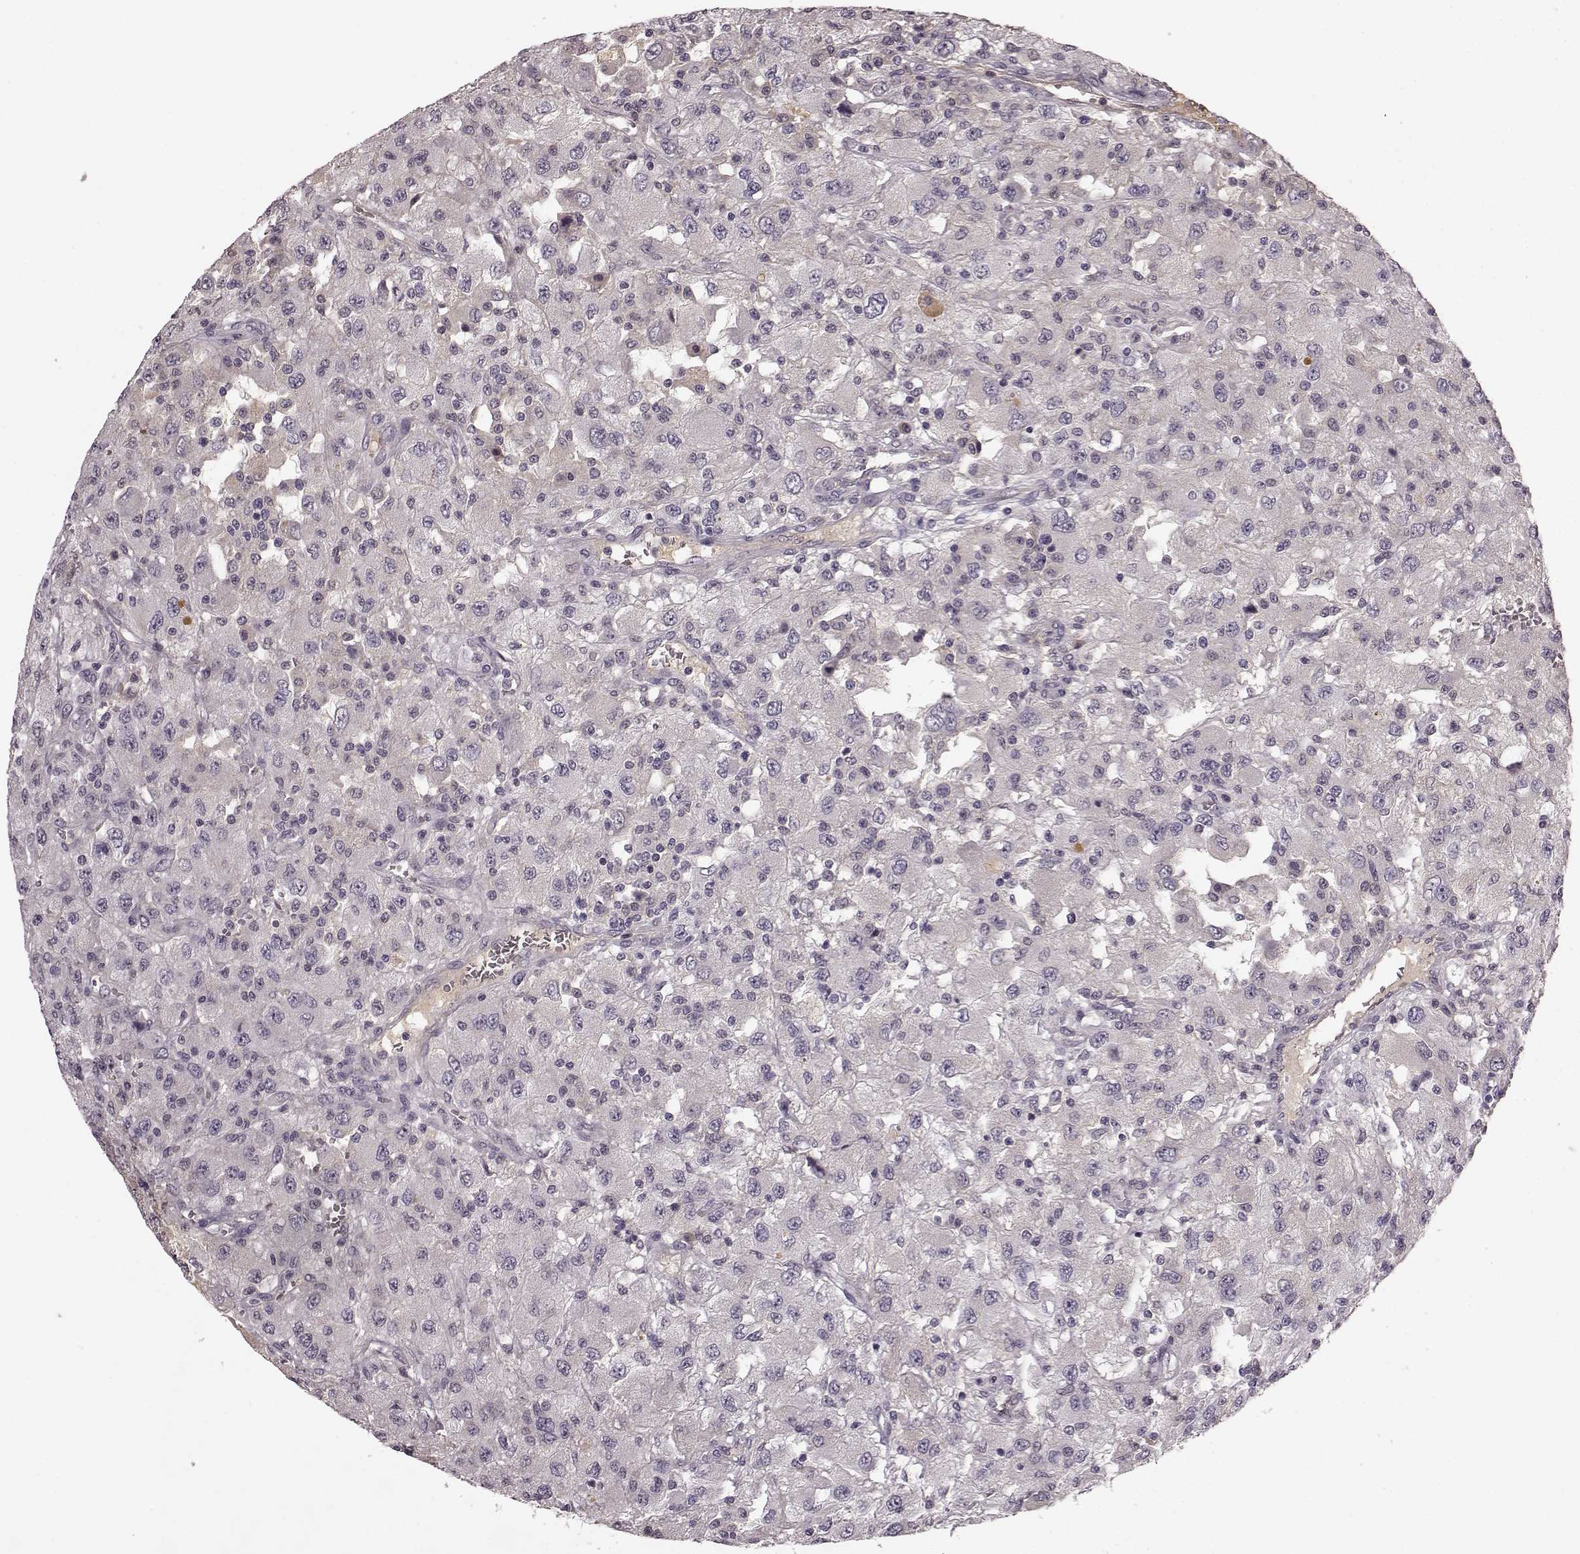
{"staining": {"intensity": "negative", "quantity": "none", "location": "none"}, "tissue": "renal cancer", "cell_type": "Tumor cells", "image_type": "cancer", "snomed": [{"axis": "morphology", "description": "Adenocarcinoma, NOS"}, {"axis": "topography", "description": "Kidney"}], "caption": "This is an immunohistochemistry (IHC) histopathology image of human renal cancer. There is no positivity in tumor cells.", "gene": "NRL", "patient": {"sex": "female", "age": 67}}